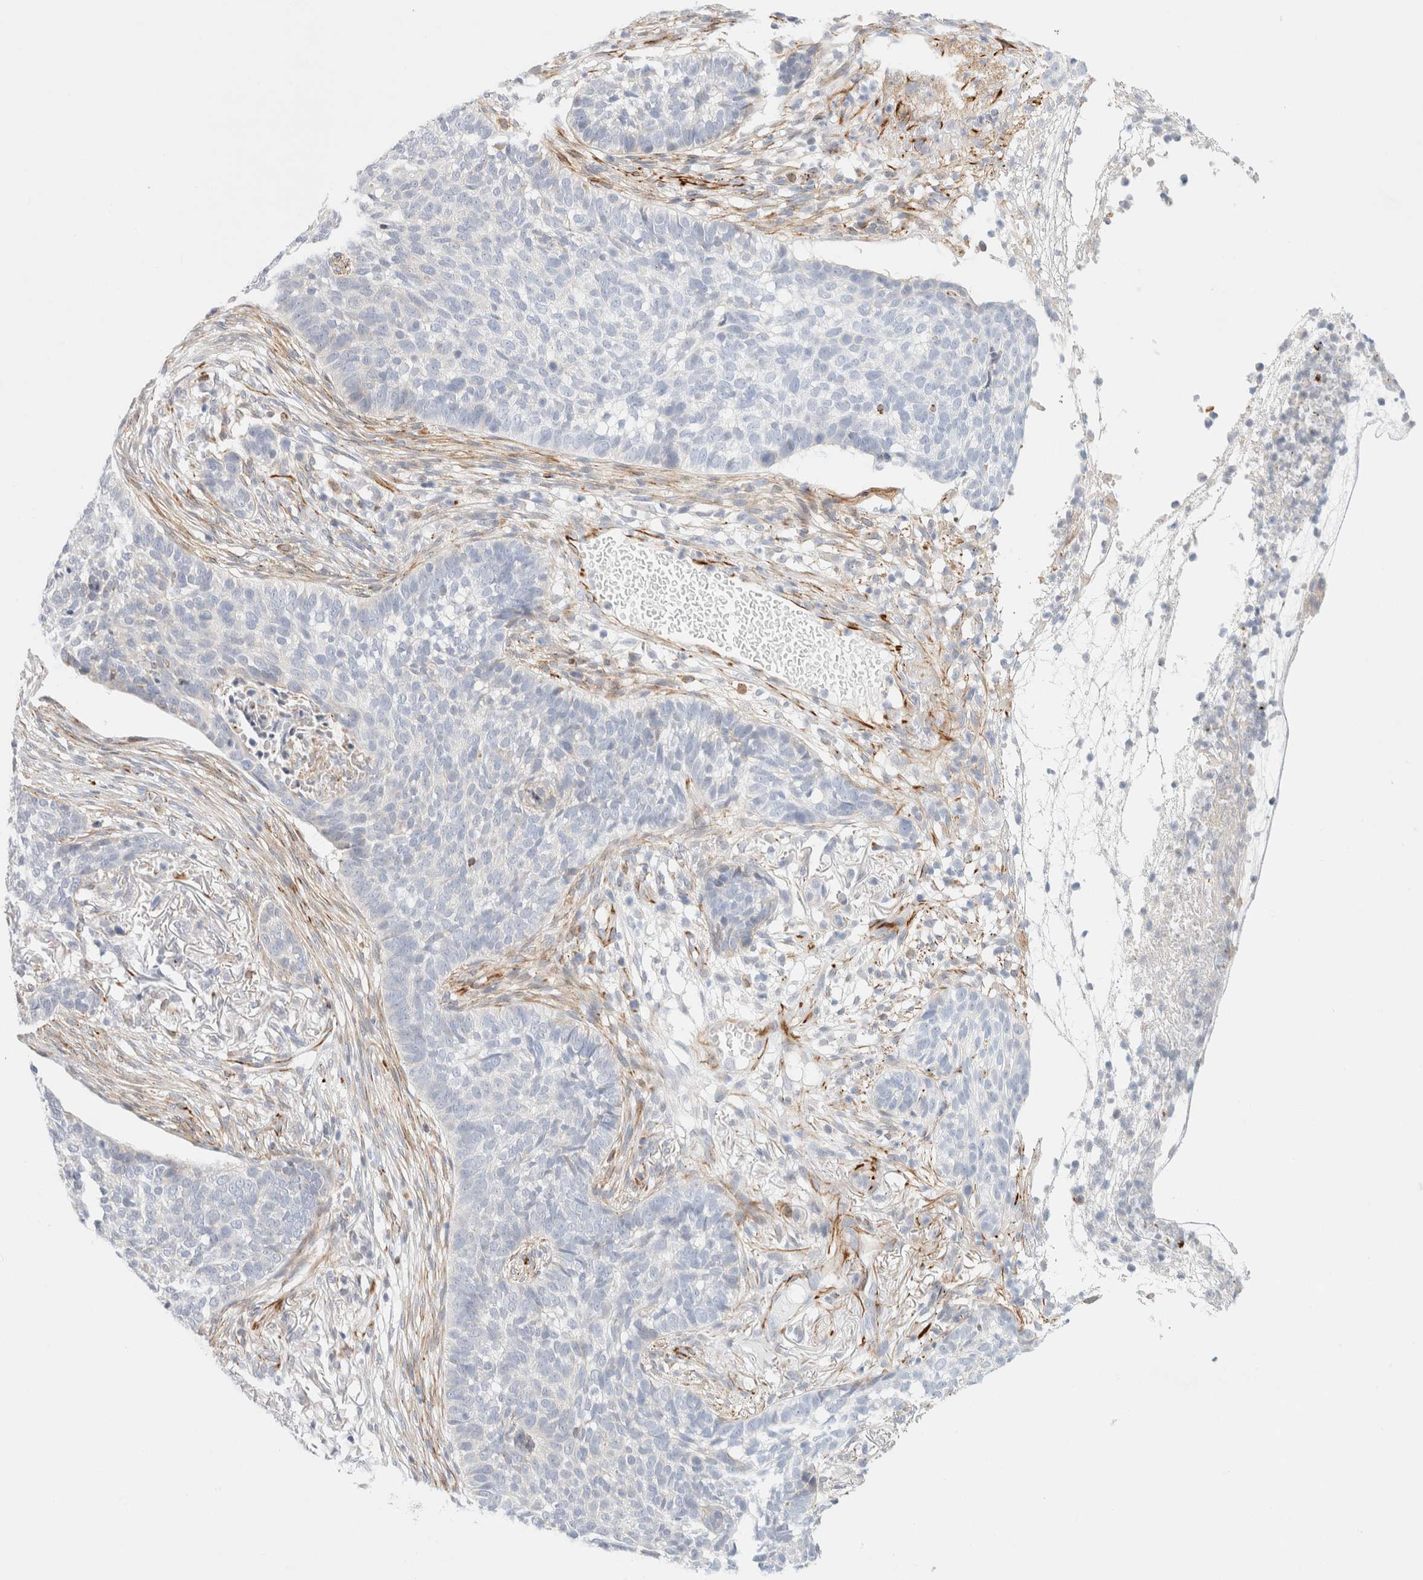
{"staining": {"intensity": "negative", "quantity": "none", "location": "none"}, "tissue": "skin cancer", "cell_type": "Tumor cells", "image_type": "cancer", "snomed": [{"axis": "morphology", "description": "Basal cell carcinoma"}, {"axis": "topography", "description": "Skin"}], "caption": "The immunohistochemistry (IHC) histopathology image has no significant staining in tumor cells of skin basal cell carcinoma tissue.", "gene": "SLC25A48", "patient": {"sex": "male", "age": 85}}